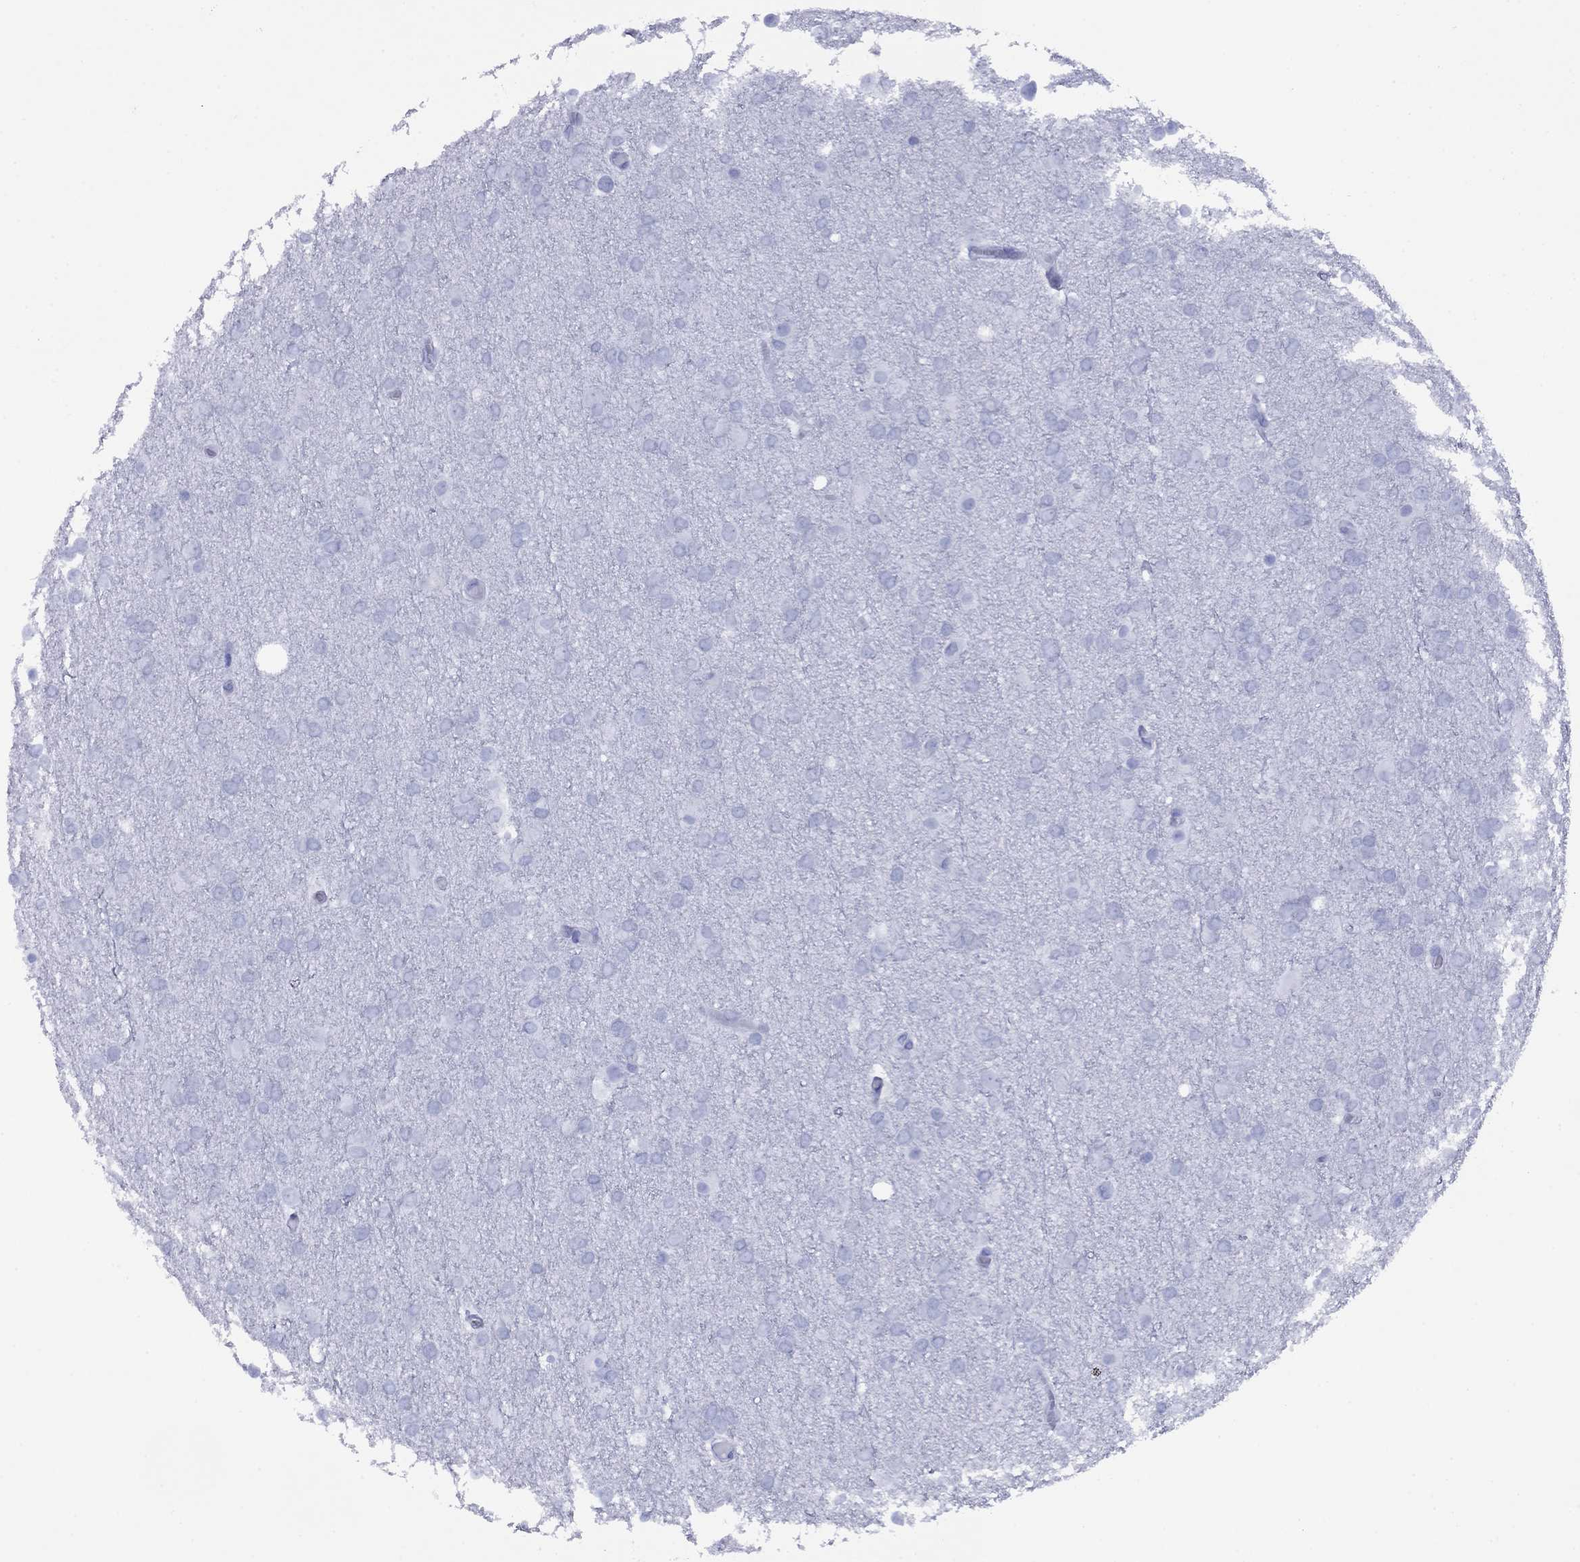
{"staining": {"intensity": "negative", "quantity": "none", "location": "none"}, "tissue": "glioma", "cell_type": "Tumor cells", "image_type": "cancer", "snomed": [{"axis": "morphology", "description": "Glioma, malignant, High grade"}, {"axis": "topography", "description": "Brain"}], "caption": "A high-resolution image shows immunohistochemistry staining of malignant glioma (high-grade), which displays no significant expression in tumor cells.", "gene": "APOA2", "patient": {"sex": "female", "age": 61}}